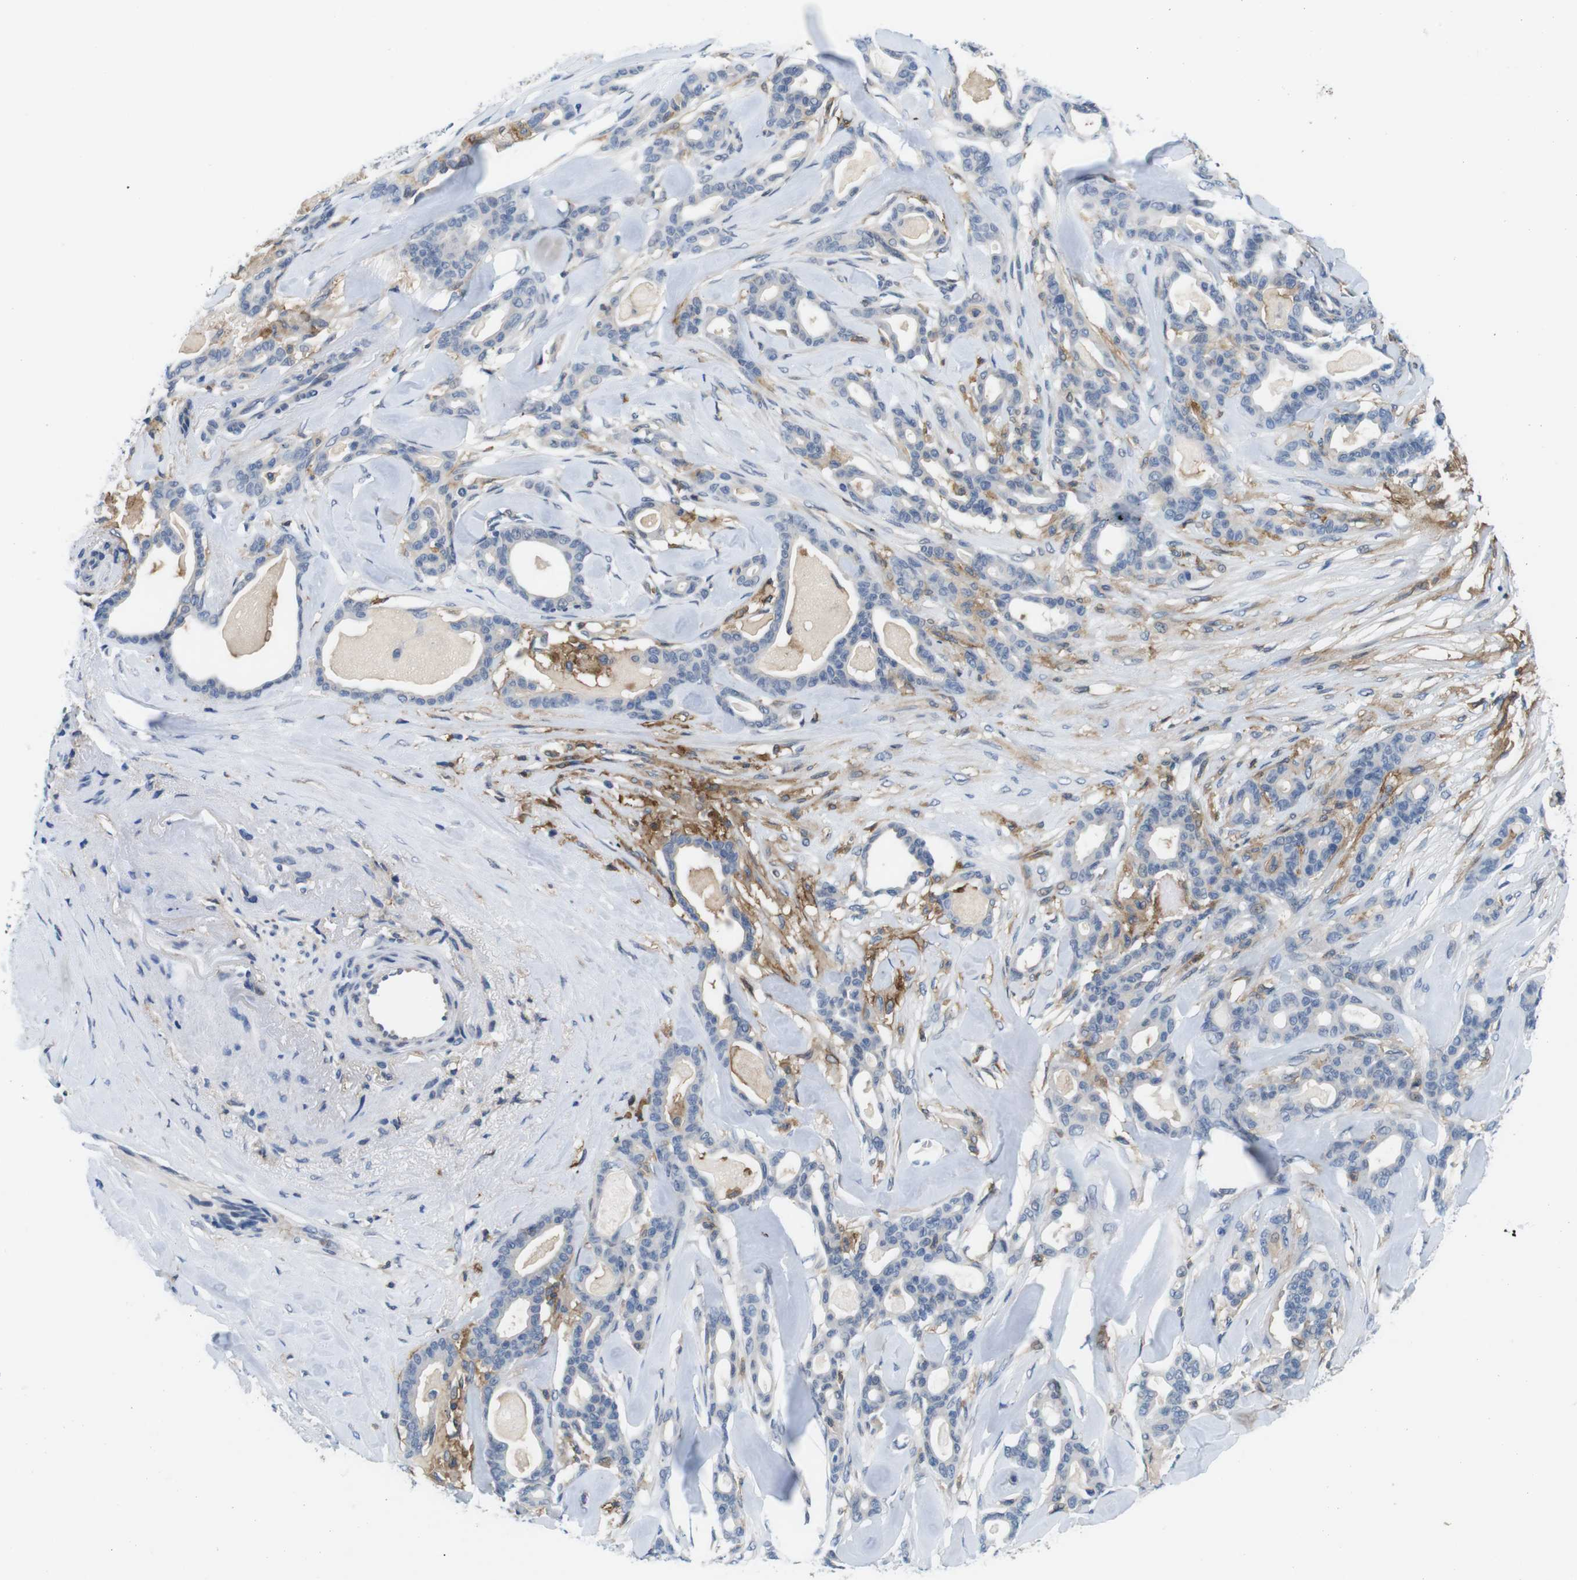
{"staining": {"intensity": "negative", "quantity": "none", "location": "none"}, "tissue": "pancreatic cancer", "cell_type": "Tumor cells", "image_type": "cancer", "snomed": [{"axis": "morphology", "description": "Adenocarcinoma, NOS"}, {"axis": "topography", "description": "Pancreas"}], "caption": "This is an immunohistochemistry micrograph of pancreatic cancer. There is no positivity in tumor cells.", "gene": "CD300C", "patient": {"sex": "male", "age": 63}}